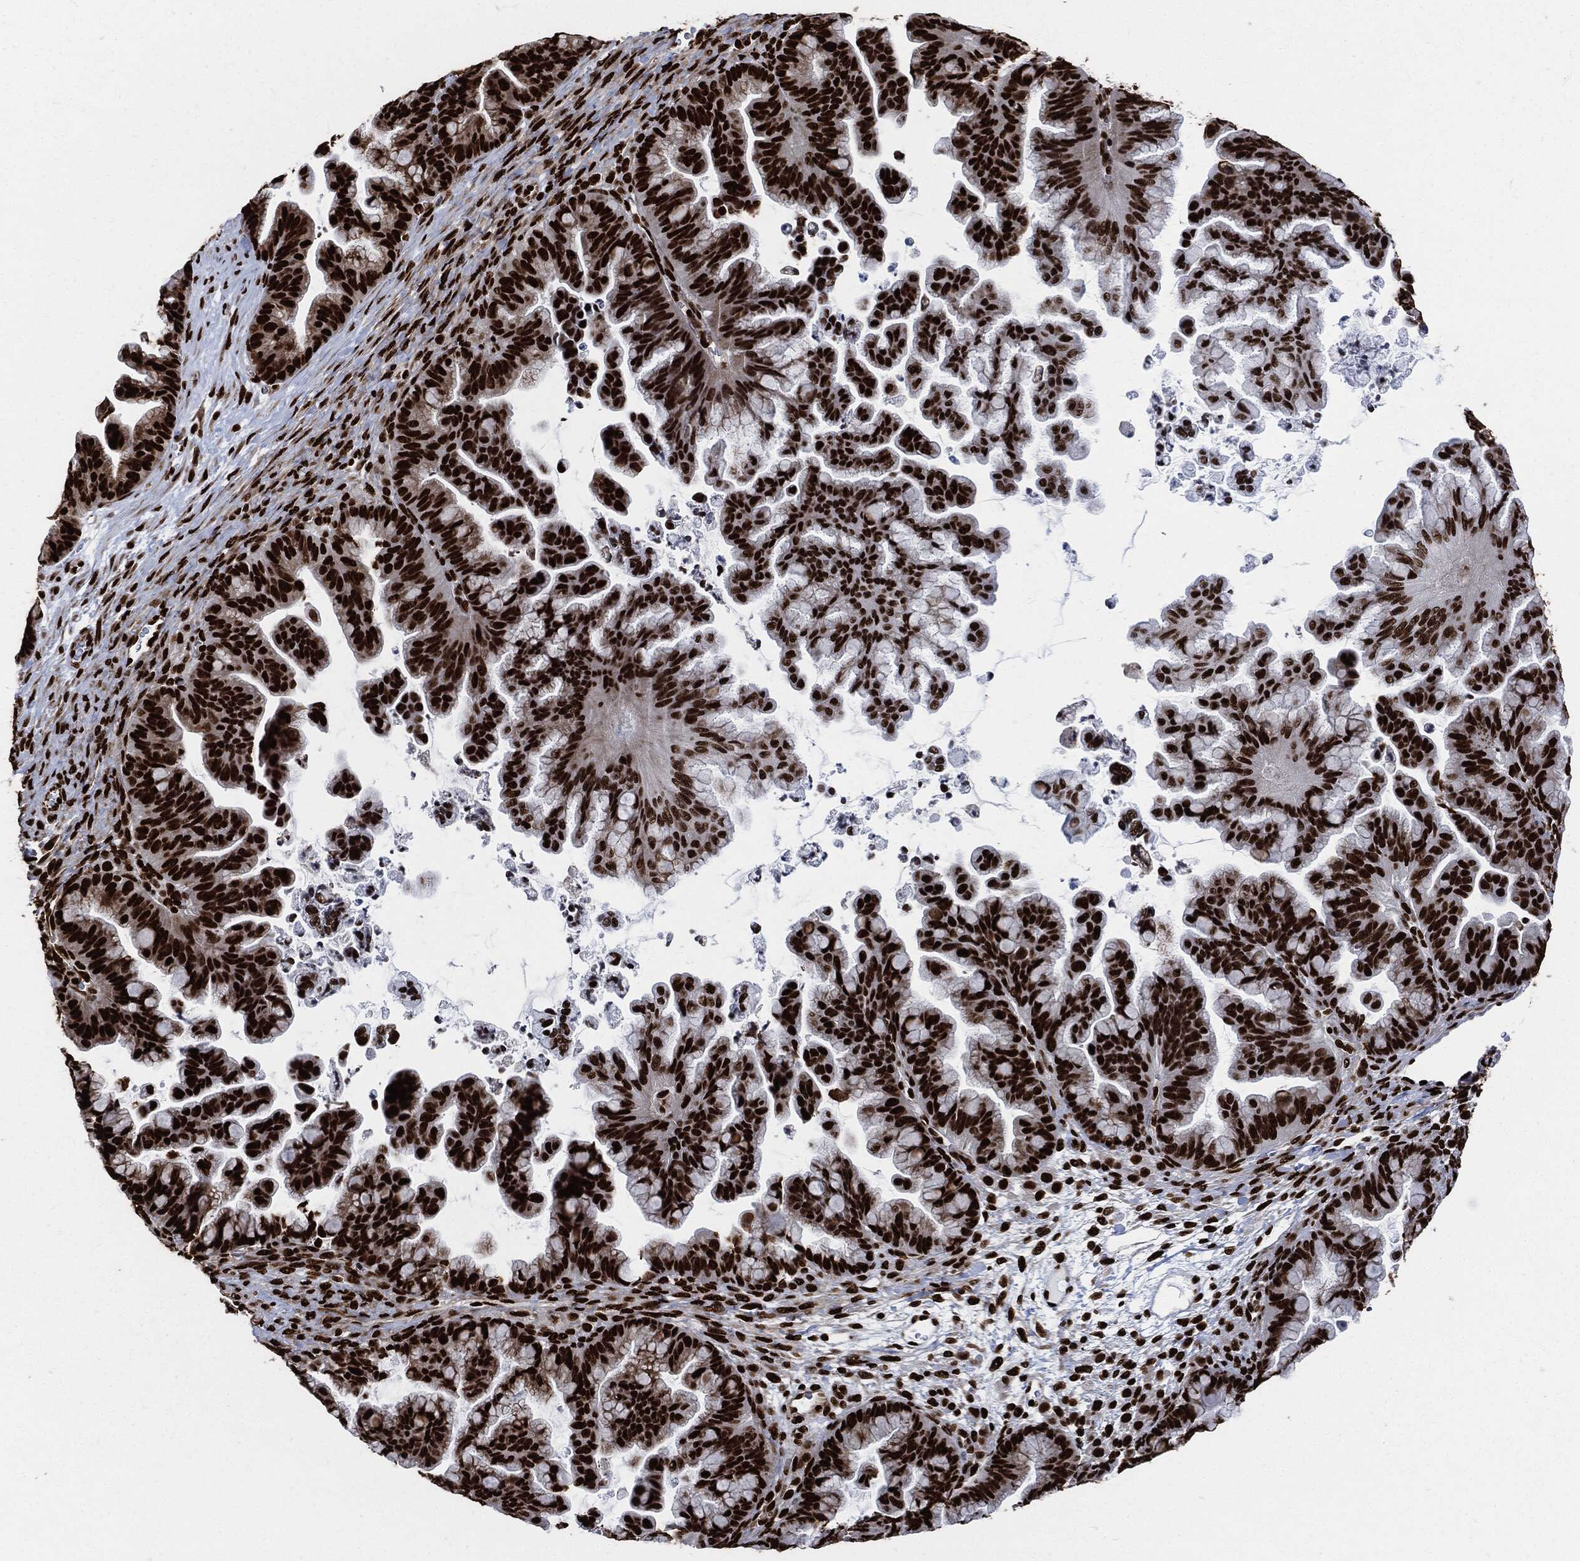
{"staining": {"intensity": "strong", "quantity": ">75%", "location": "nuclear"}, "tissue": "ovarian cancer", "cell_type": "Tumor cells", "image_type": "cancer", "snomed": [{"axis": "morphology", "description": "Cystadenocarcinoma, mucinous, NOS"}, {"axis": "topography", "description": "Ovary"}], "caption": "The immunohistochemical stain shows strong nuclear positivity in tumor cells of mucinous cystadenocarcinoma (ovarian) tissue. The staining is performed using DAB brown chromogen to label protein expression. The nuclei are counter-stained blue using hematoxylin.", "gene": "RECQL", "patient": {"sex": "female", "age": 67}}